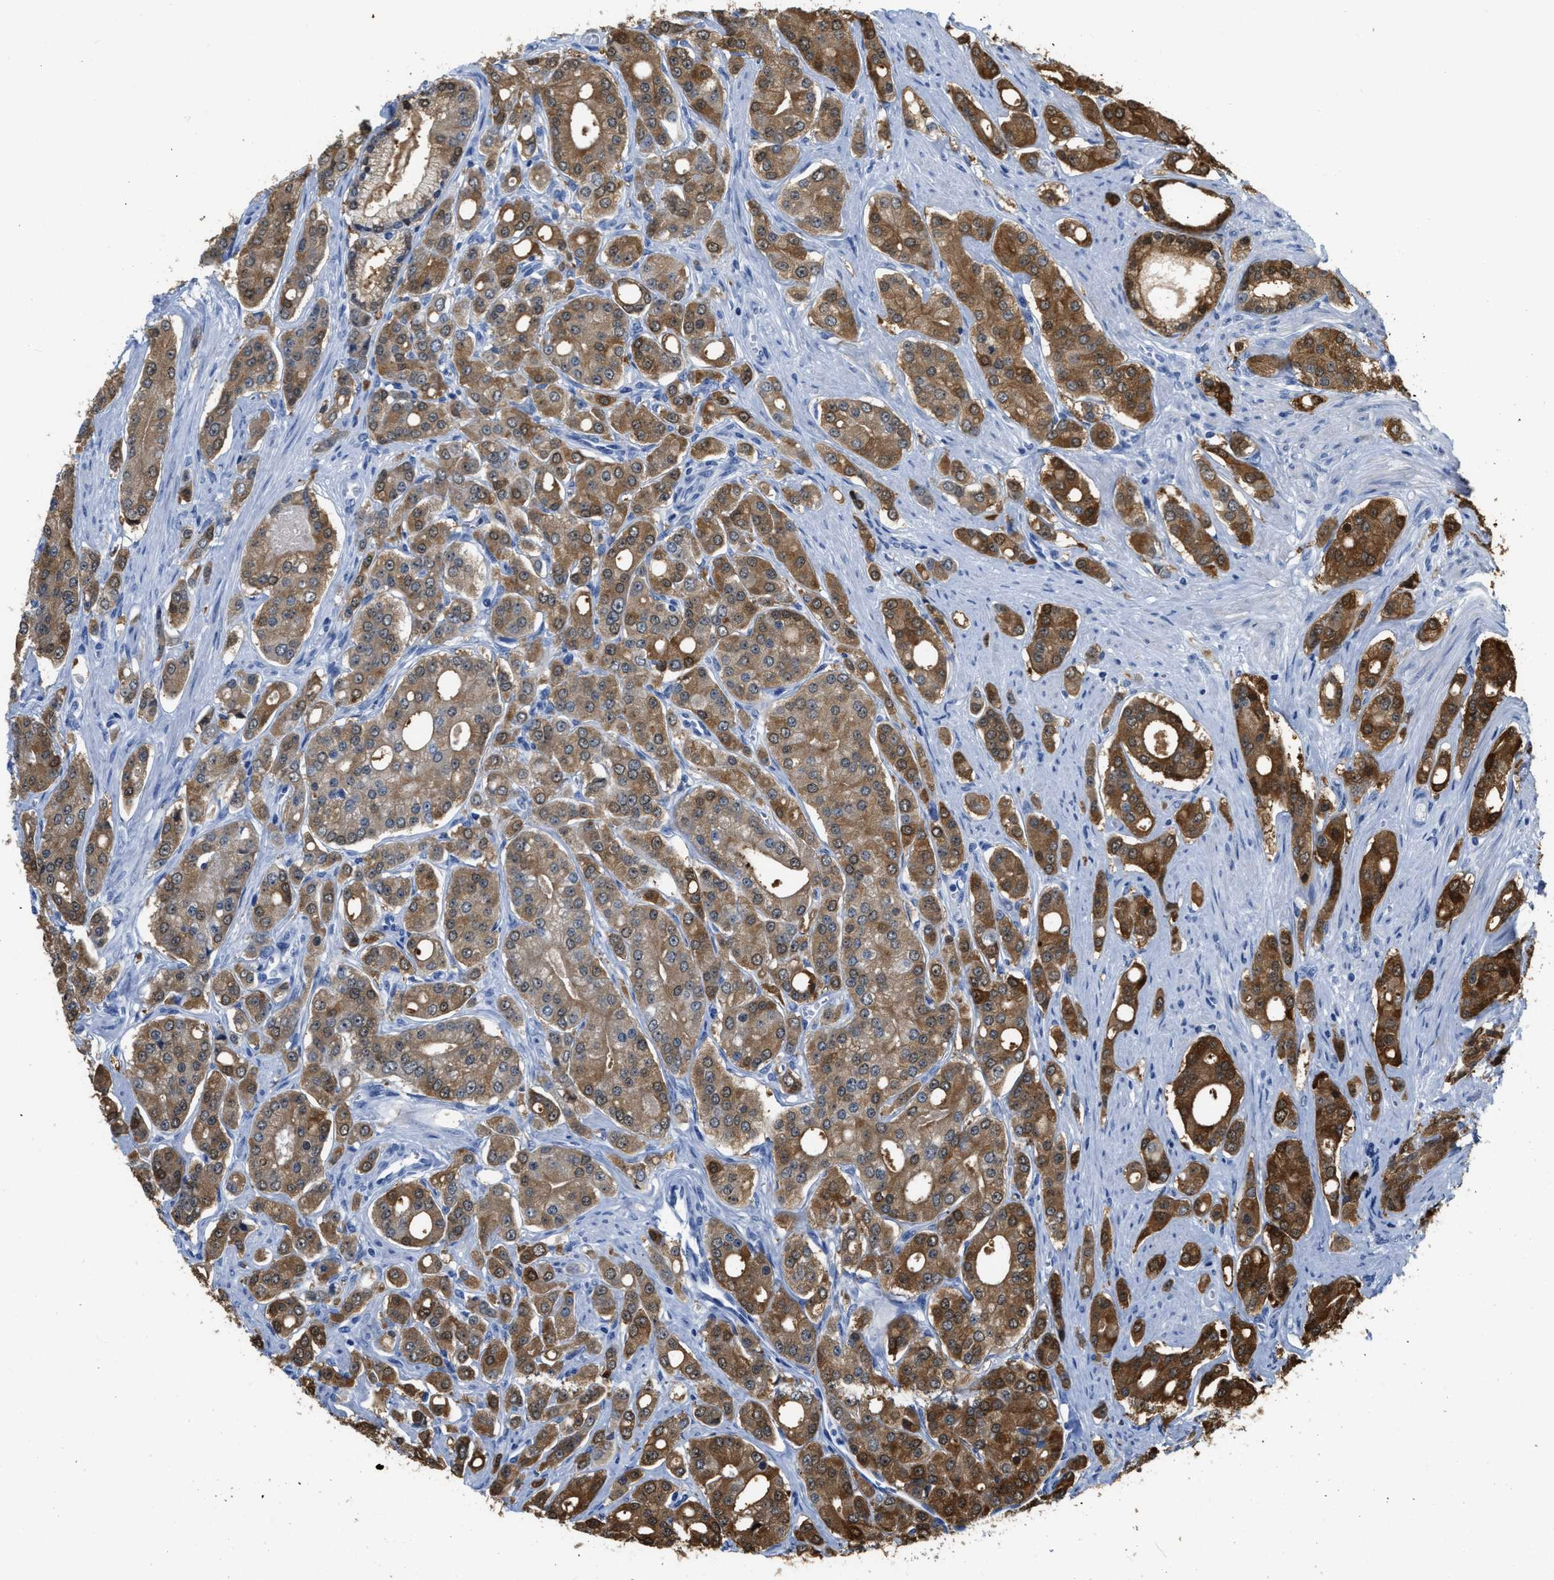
{"staining": {"intensity": "moderate", "quantity": ">75%", "location": "cytoplasmic/membranous"}, "tissue": "prostate cancer", "cell_type": "Tumor cells", "image_type": "cancer", "snomed": [{"axis": "morphology", "description": "Adenocarcinoma, High grade"}, {"axis": "topography", "description": "Prostate"}], "caption": "Prostate cancer stained for a protein (brown) displays moderate cytoplasmic/membranous positive positivity in approximately >75% of tumor cells.", "gene": "CRYM", "patient": {"sex": "male", "age": 71}}